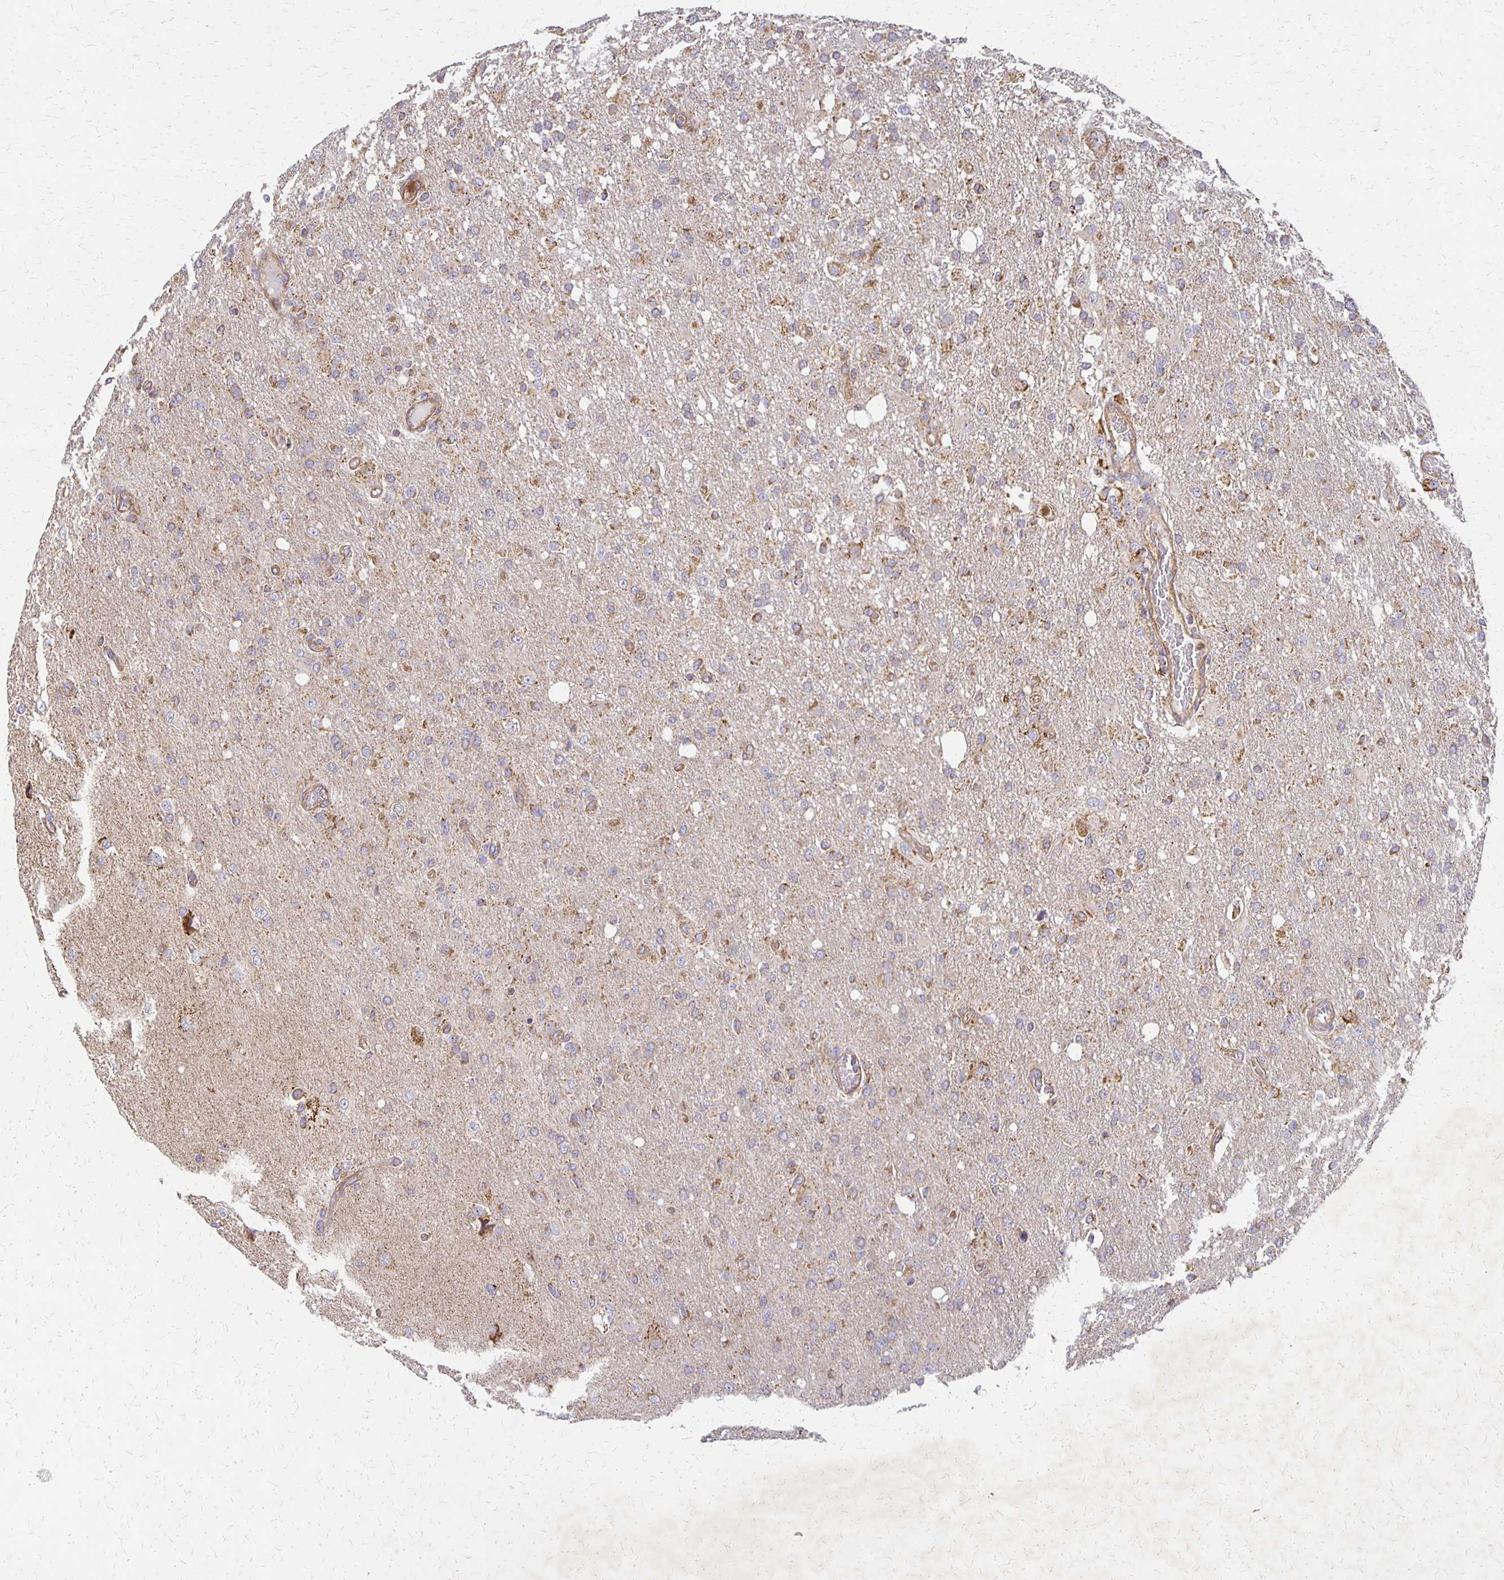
{"staining": {"intensity": "weak", "quantity": "<25%", "location": "cytoplasmic/membranous"}, "tissue": "glioma", "cell_type": "Tumor cells", "image_type": "cancer", "snomed": [{"axis": "morphology", "description": "Glioma, malignant, High grade"}, {"axis": "topography", "description": "Brain"}], "caption": "This is a micrograph of immunohistochemistry (IHC) staining of glioma, which shows no staining in tumor cells.", "gene": "EIF4EBP2", "patient": {"sex": "male", "age": 53}}